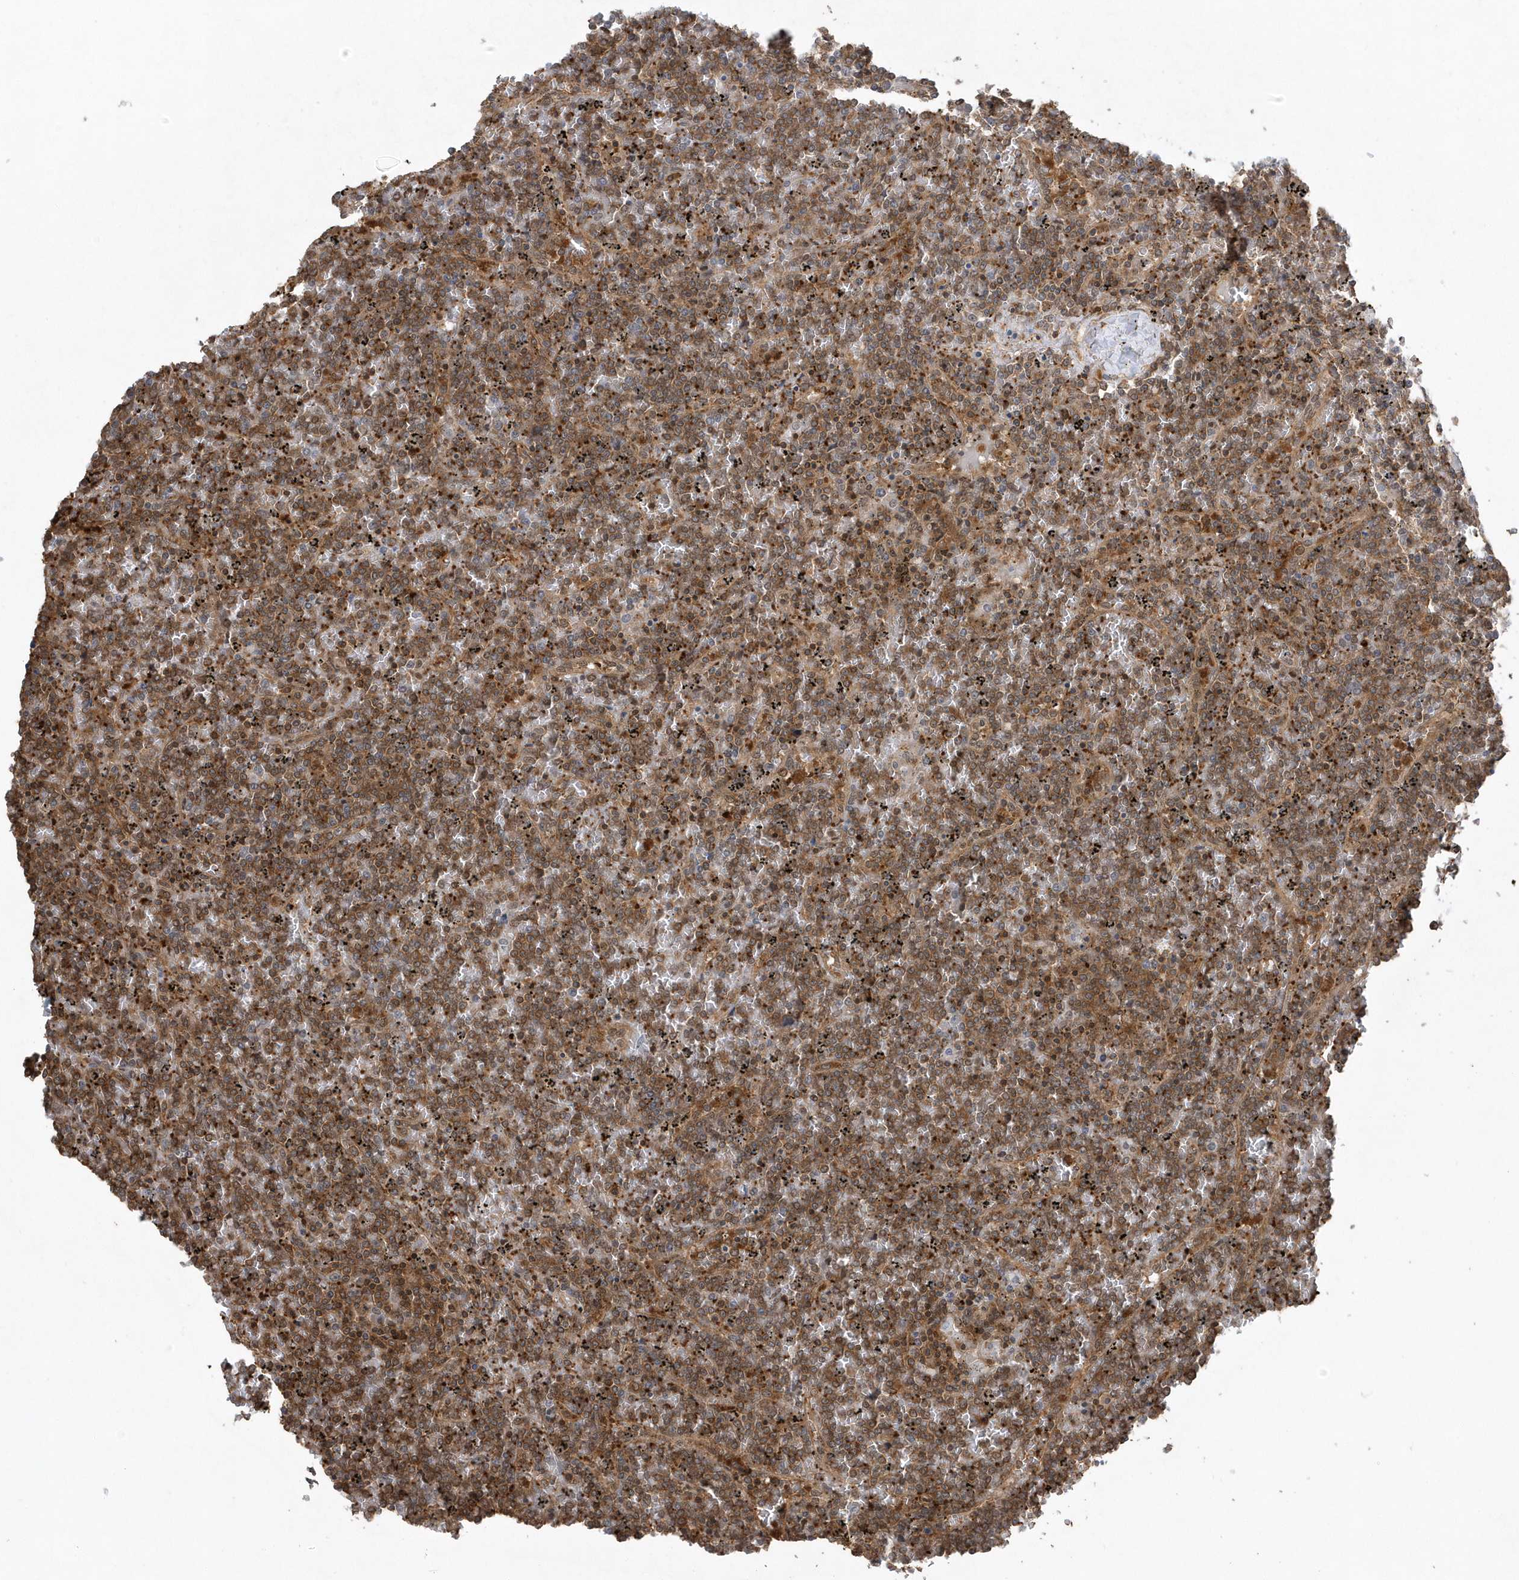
{"staining": {"intensity": "moderate", "quantity": ">75%", "location": "cytoplasmic/membranous"}, "tissue": "lymphoma", "cell_type": "Tumor cells", "image_type": "cancer", "snomed": [{"axis": "morphology", "description": "Malignant lymphoma, non-Hodgkin's type, Low grade"}, {"axis": "topography", "description": "Spleen"}], "caption": "Human malignant lymphoma, non-Hodgkin's type (low-grade) stained with a protein marker exhibits moderate staining in tumor cells.", "gene": "ACYP1", "patient": {"sex": "female", "age": 19}}